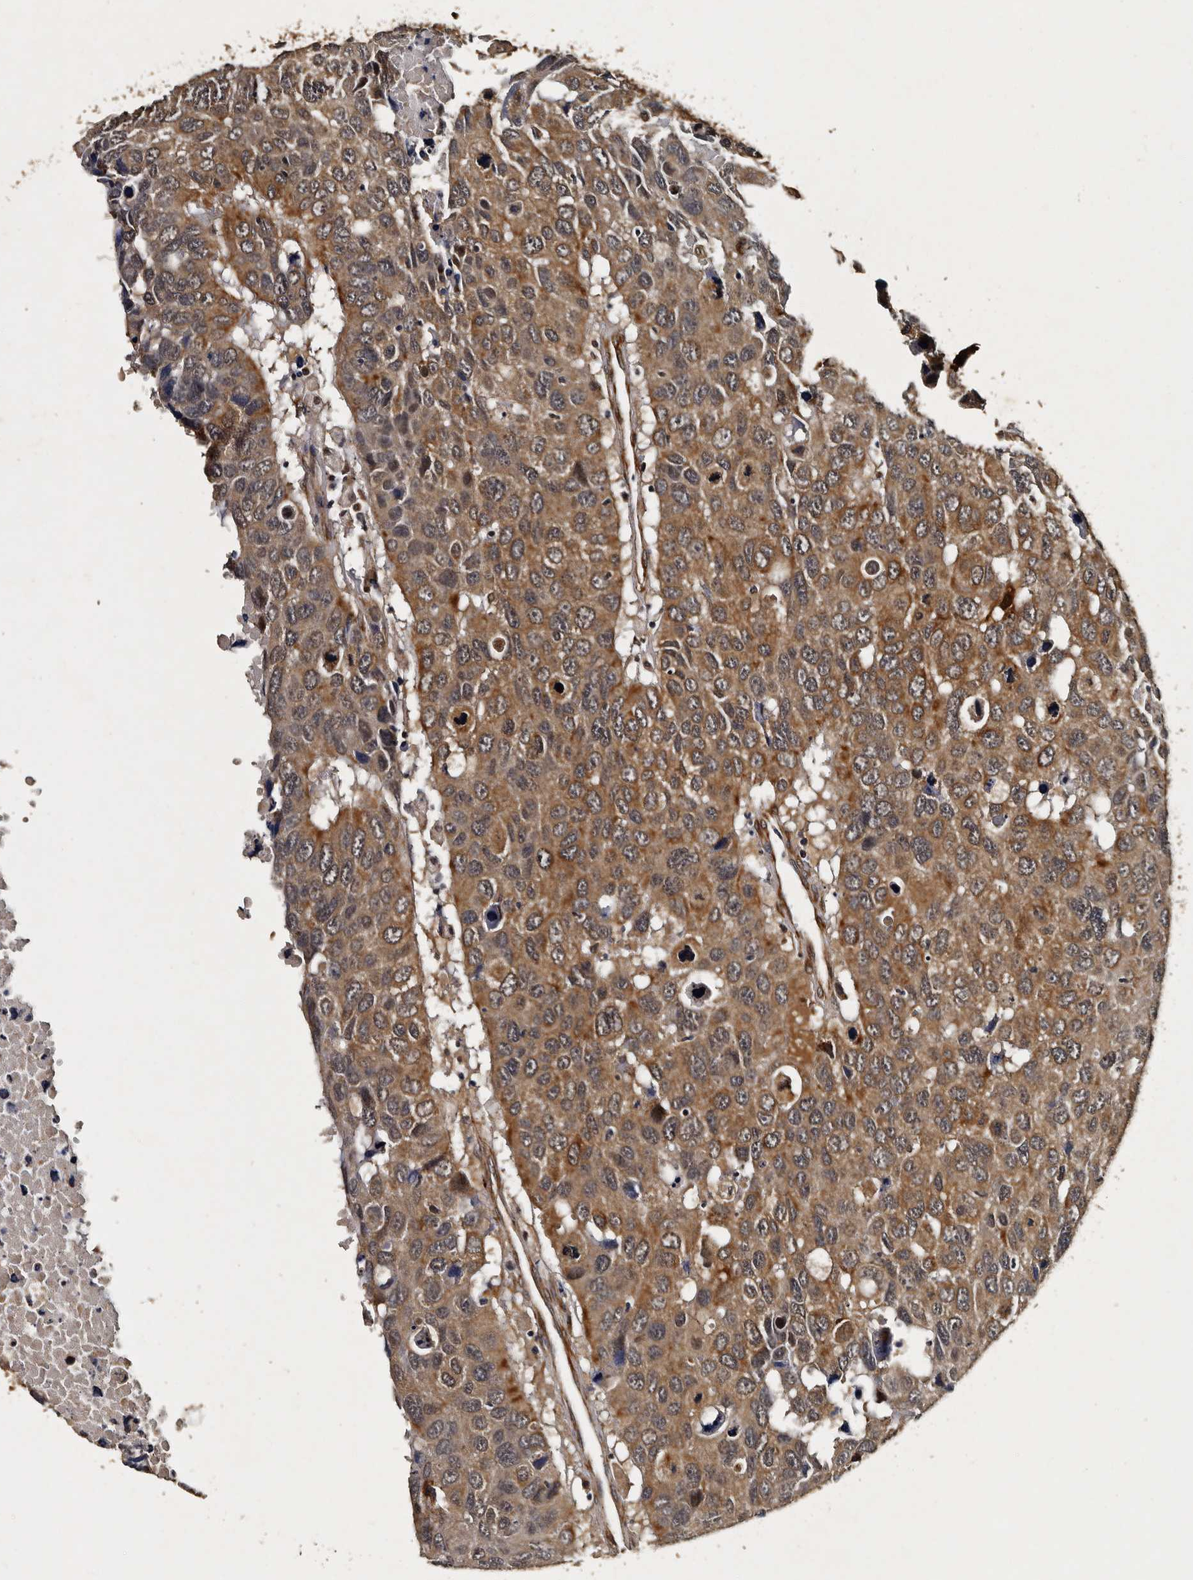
{"staining": {"intensity": "moderate", "quantity": ">75%", "location": "cytoplasmic/membranous"}, "tissue": "head and neck cancer", "cell_type": "Tumor cells", "image_type": "cancer", "snomed": [{"axis": "morphology", "description": "Squamous cell carcinoma, NOS"}, {"axis": "topography", "description": "Head-Neck"}], "caption": "Tumor cells reveal medium levels of moderate cytoplasmic/membranous positivity in about >75% of cells in head and neck cancer (squamous cell carcinoma).", "gene": "CPNE3", "patient": {"sex": "male", "age": 66}}